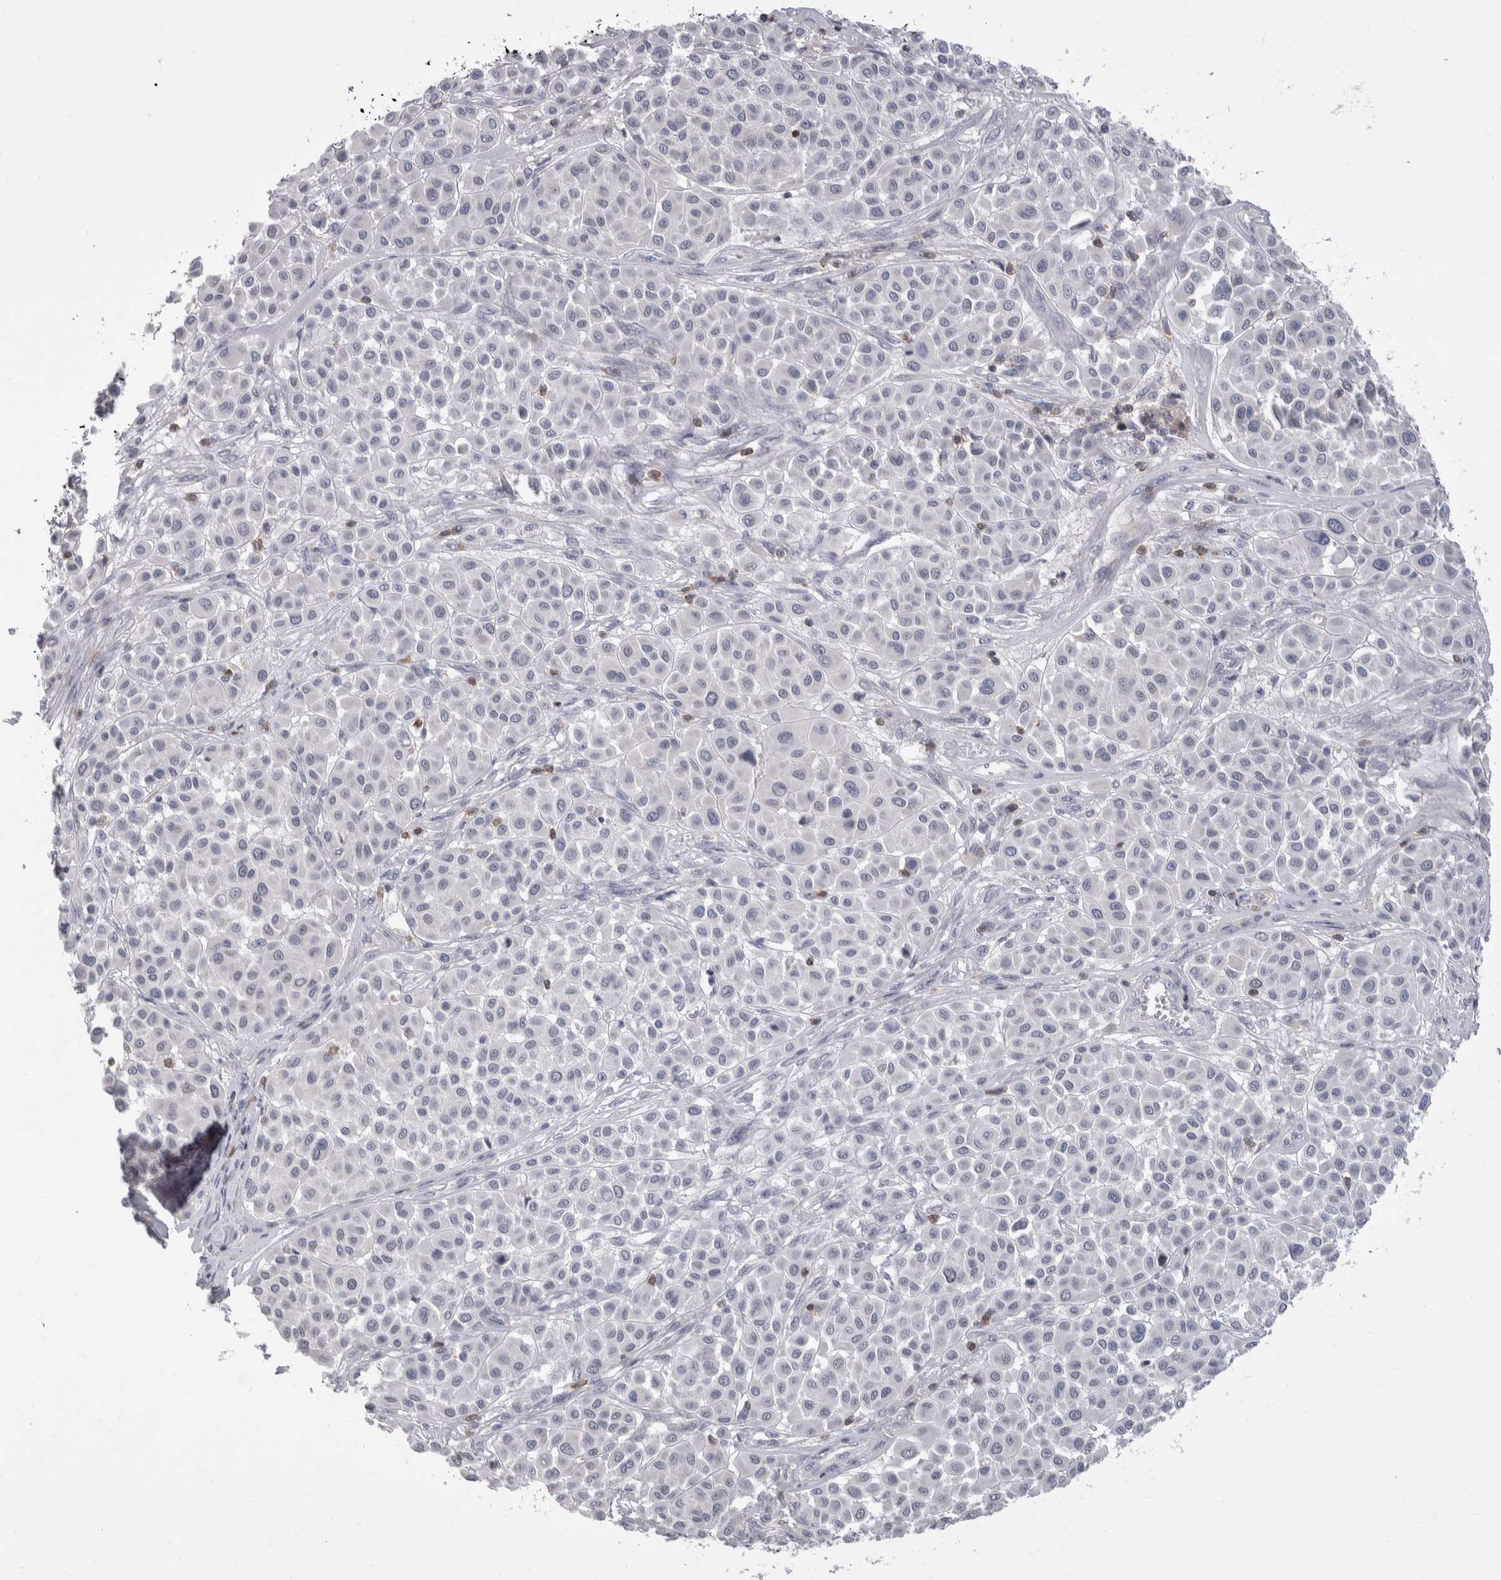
{"staining": {"intensity": "negative", "quantity": "none", "location": "none"}, "tissue": "melanoma", "cell_type": "Tumor cells", "image_type": "cancer", "snomed": [{"axis": "morphology", "description": "Malignant melanoma, Metastatic site"}, {"axis": "topography", "description": "Soft tissue"}], "caption": "This photomicrograph is of melanoma stained with IHC to label a protein in brown with the nuclei are counter-stained blue. There is no staining in tumor cells.", "gene": "CEP295NL", "patient": {"sex": "male", "age": 41}}